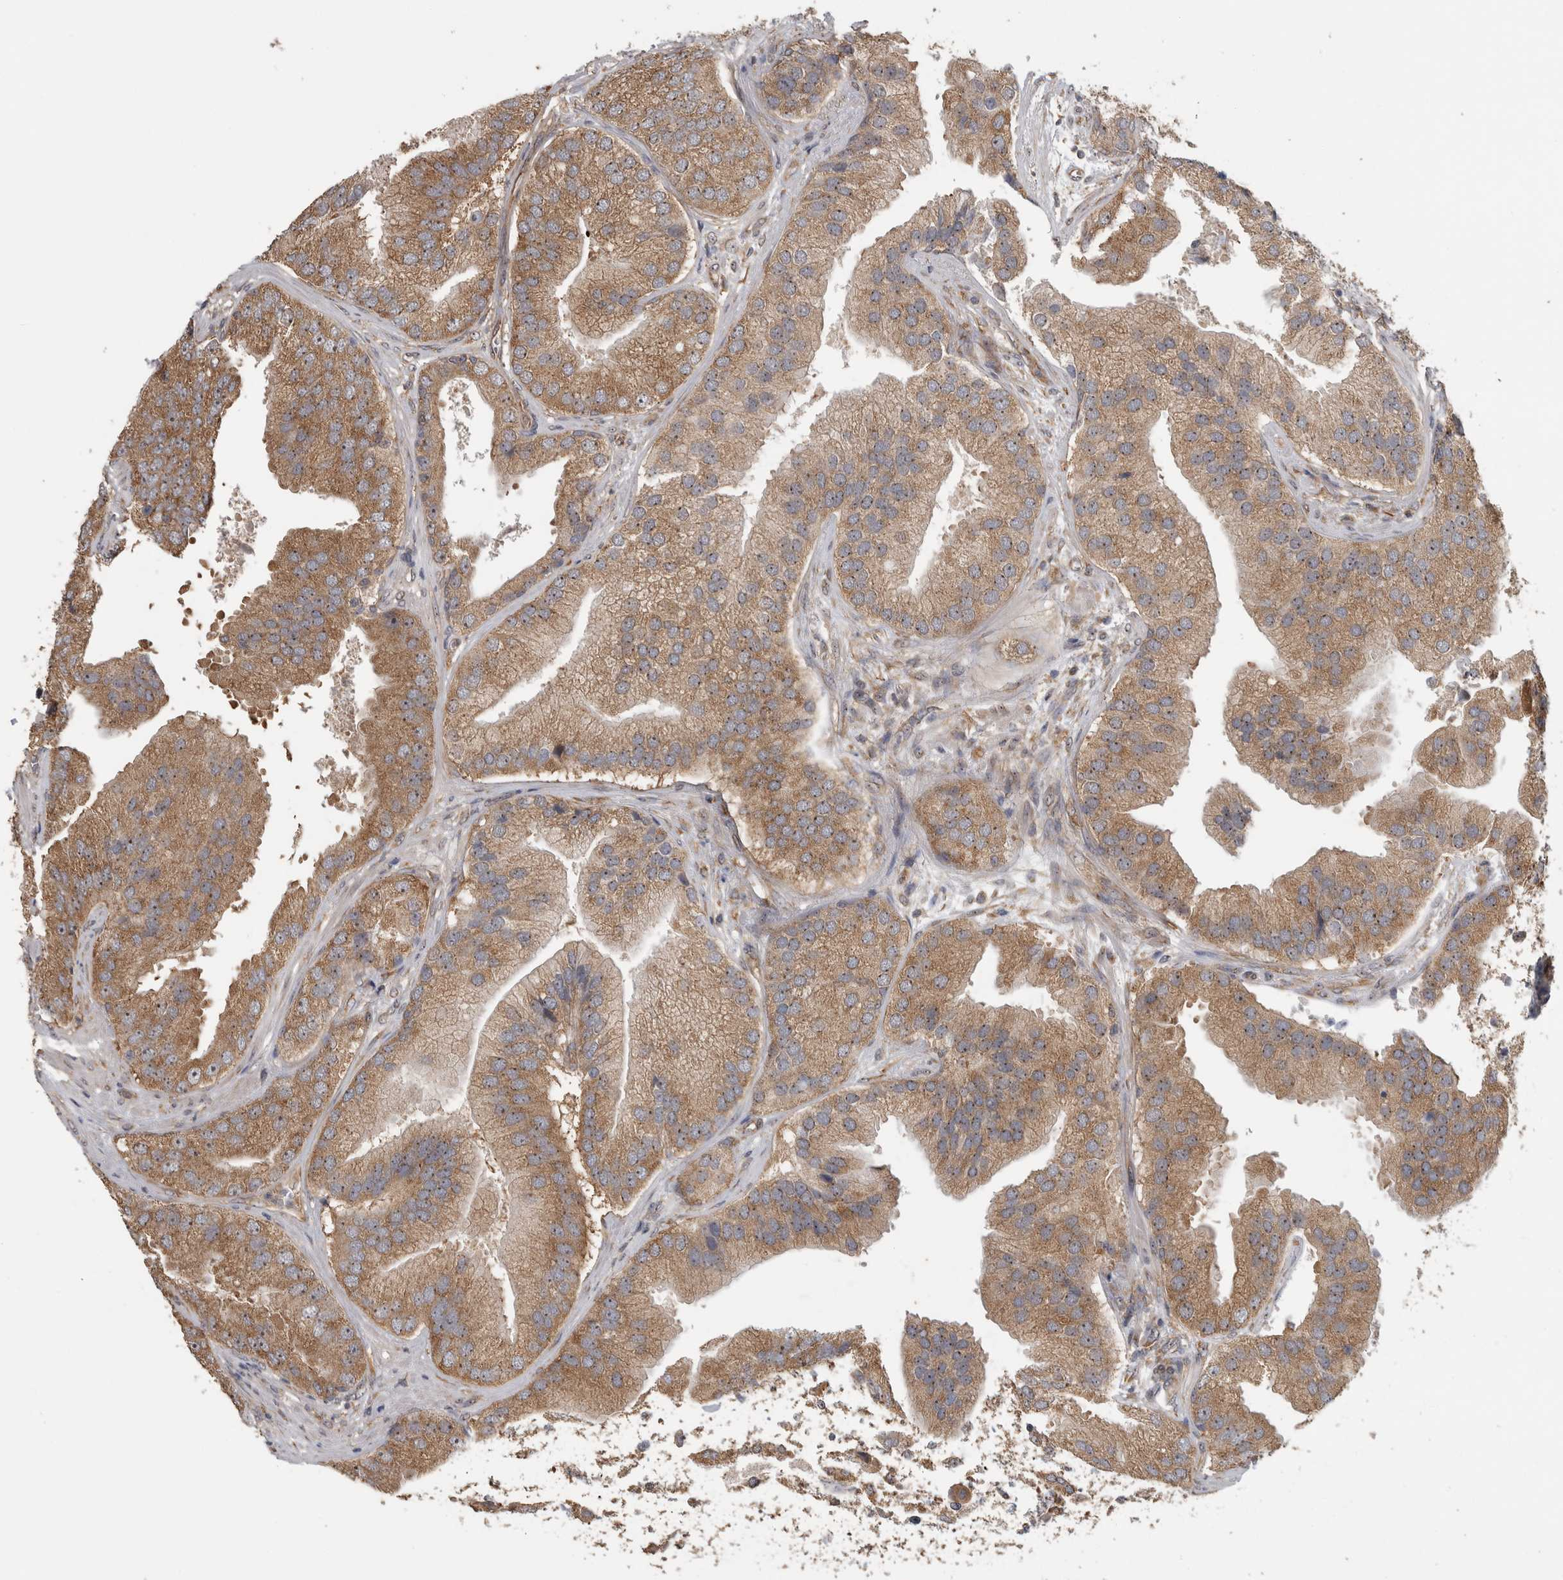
{"staining": {"intensity": "moderate", "quantity": ">75%", "location": "cytoplasmic/membranous"}, "tissue": "prostate cancer", "cell_type": "Tumor cells", "image_type": "cancer", "snomed": [{"axis": "morphology", "description": "Adenocarcinoma, High grade"}, {"axis": "topography", "description": "Prostate"}], "caption": "An image of human adenocarcinoma (high-grade) (prostate) stained for a protein displays moderate cytoplasmic/membranous brown staining in tumor cells.", "gene": "ATXN2", "patient": {"sex": "male", "age": 70}}